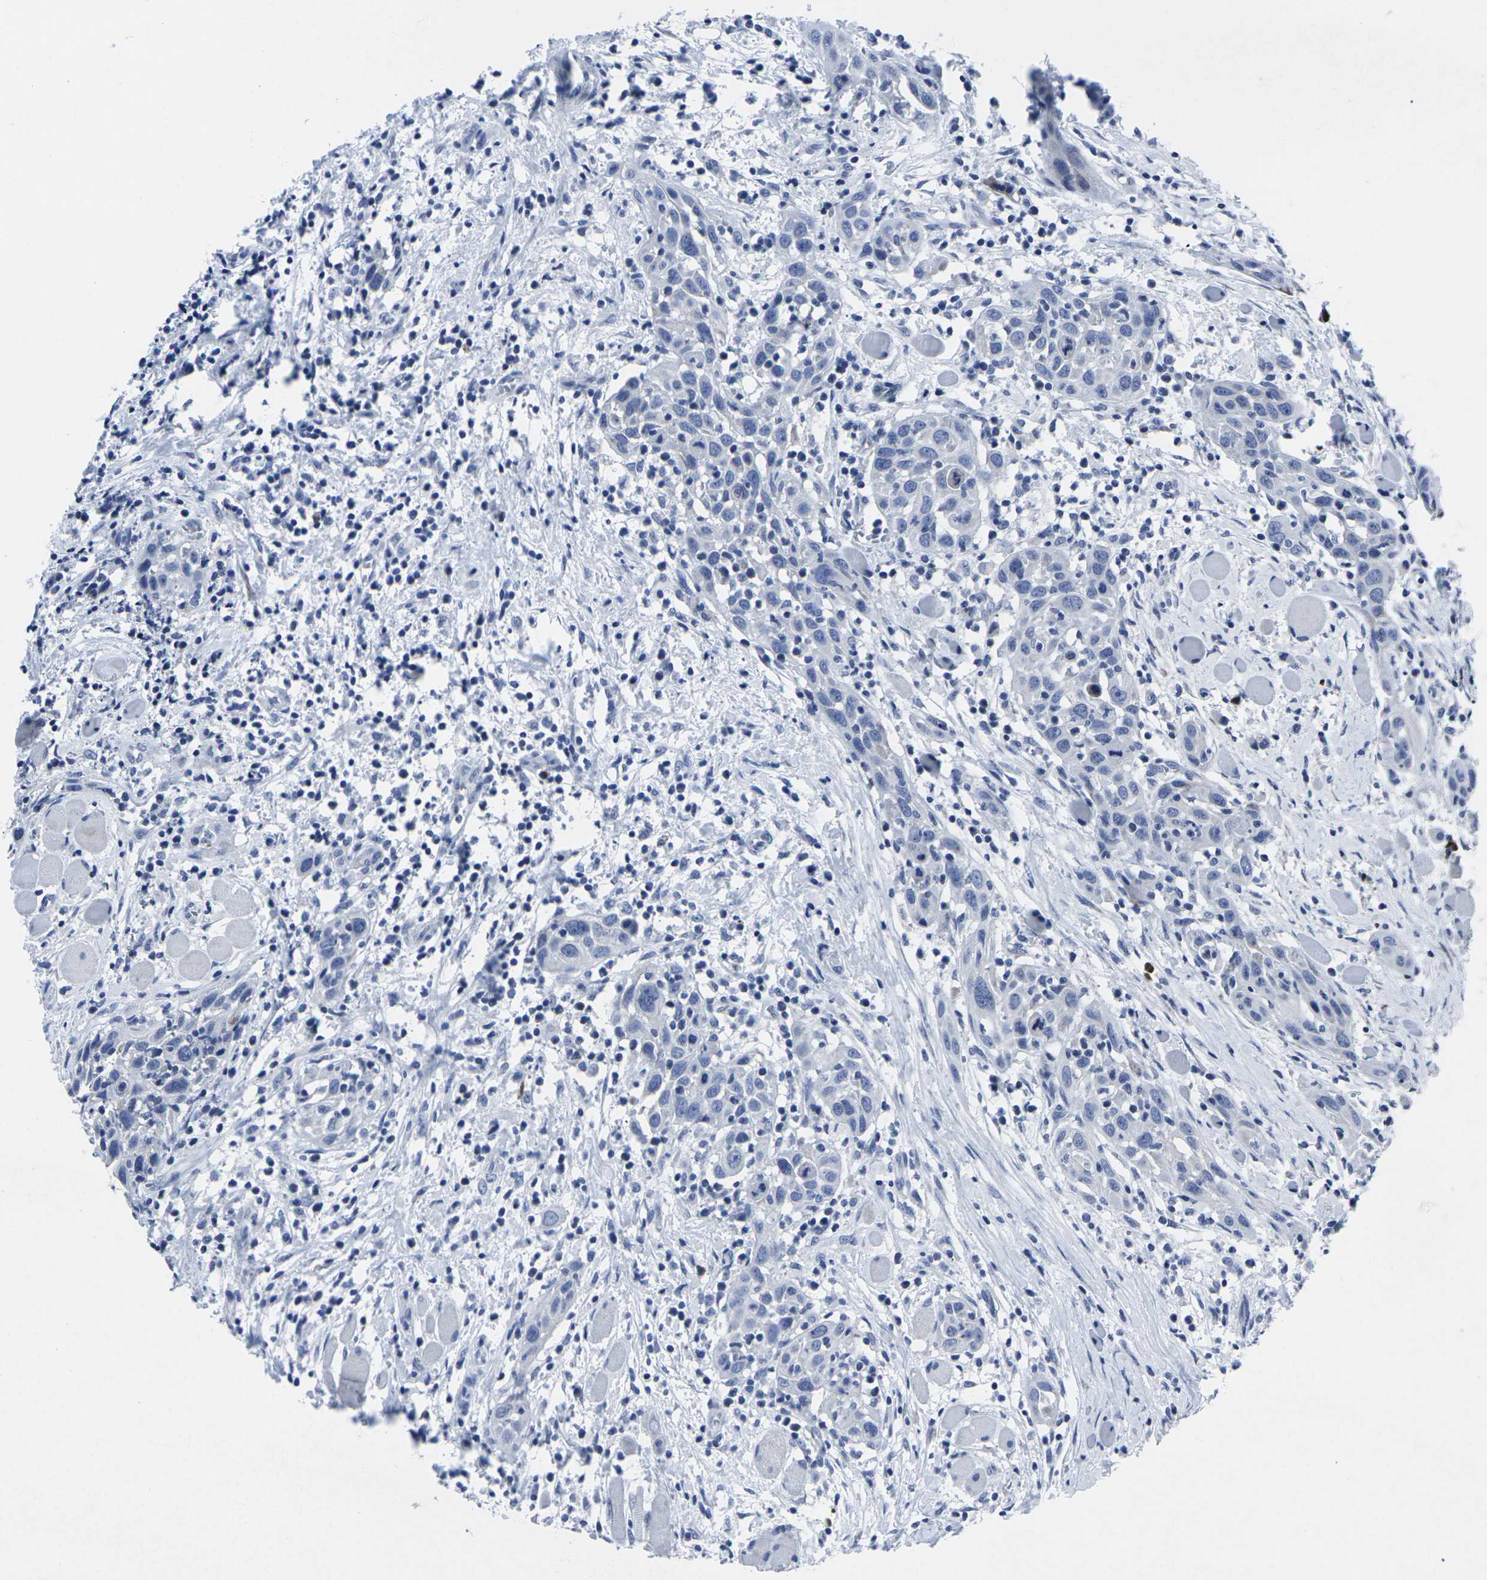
{"staining": {"intensity": "negative", "quantity": "none", "location": "none"}, "tissue": "head and neck cancer", "cell_type": "Tumor cells", "image_type": "cancer", "snomed": [{"axis": "morphology", "description": "Squamous cell carcinoma, NOS"}, {"axis": "topography", "description": "Oral tissue"}, {"axis": "topography", "description": "Head-Neck"}], "caption": "Micrograph shows no protein staining in tumor cells of head and neck cancer tissue.", "gene": "RPN1", "patient": {"sex": "female", "age": 50}}